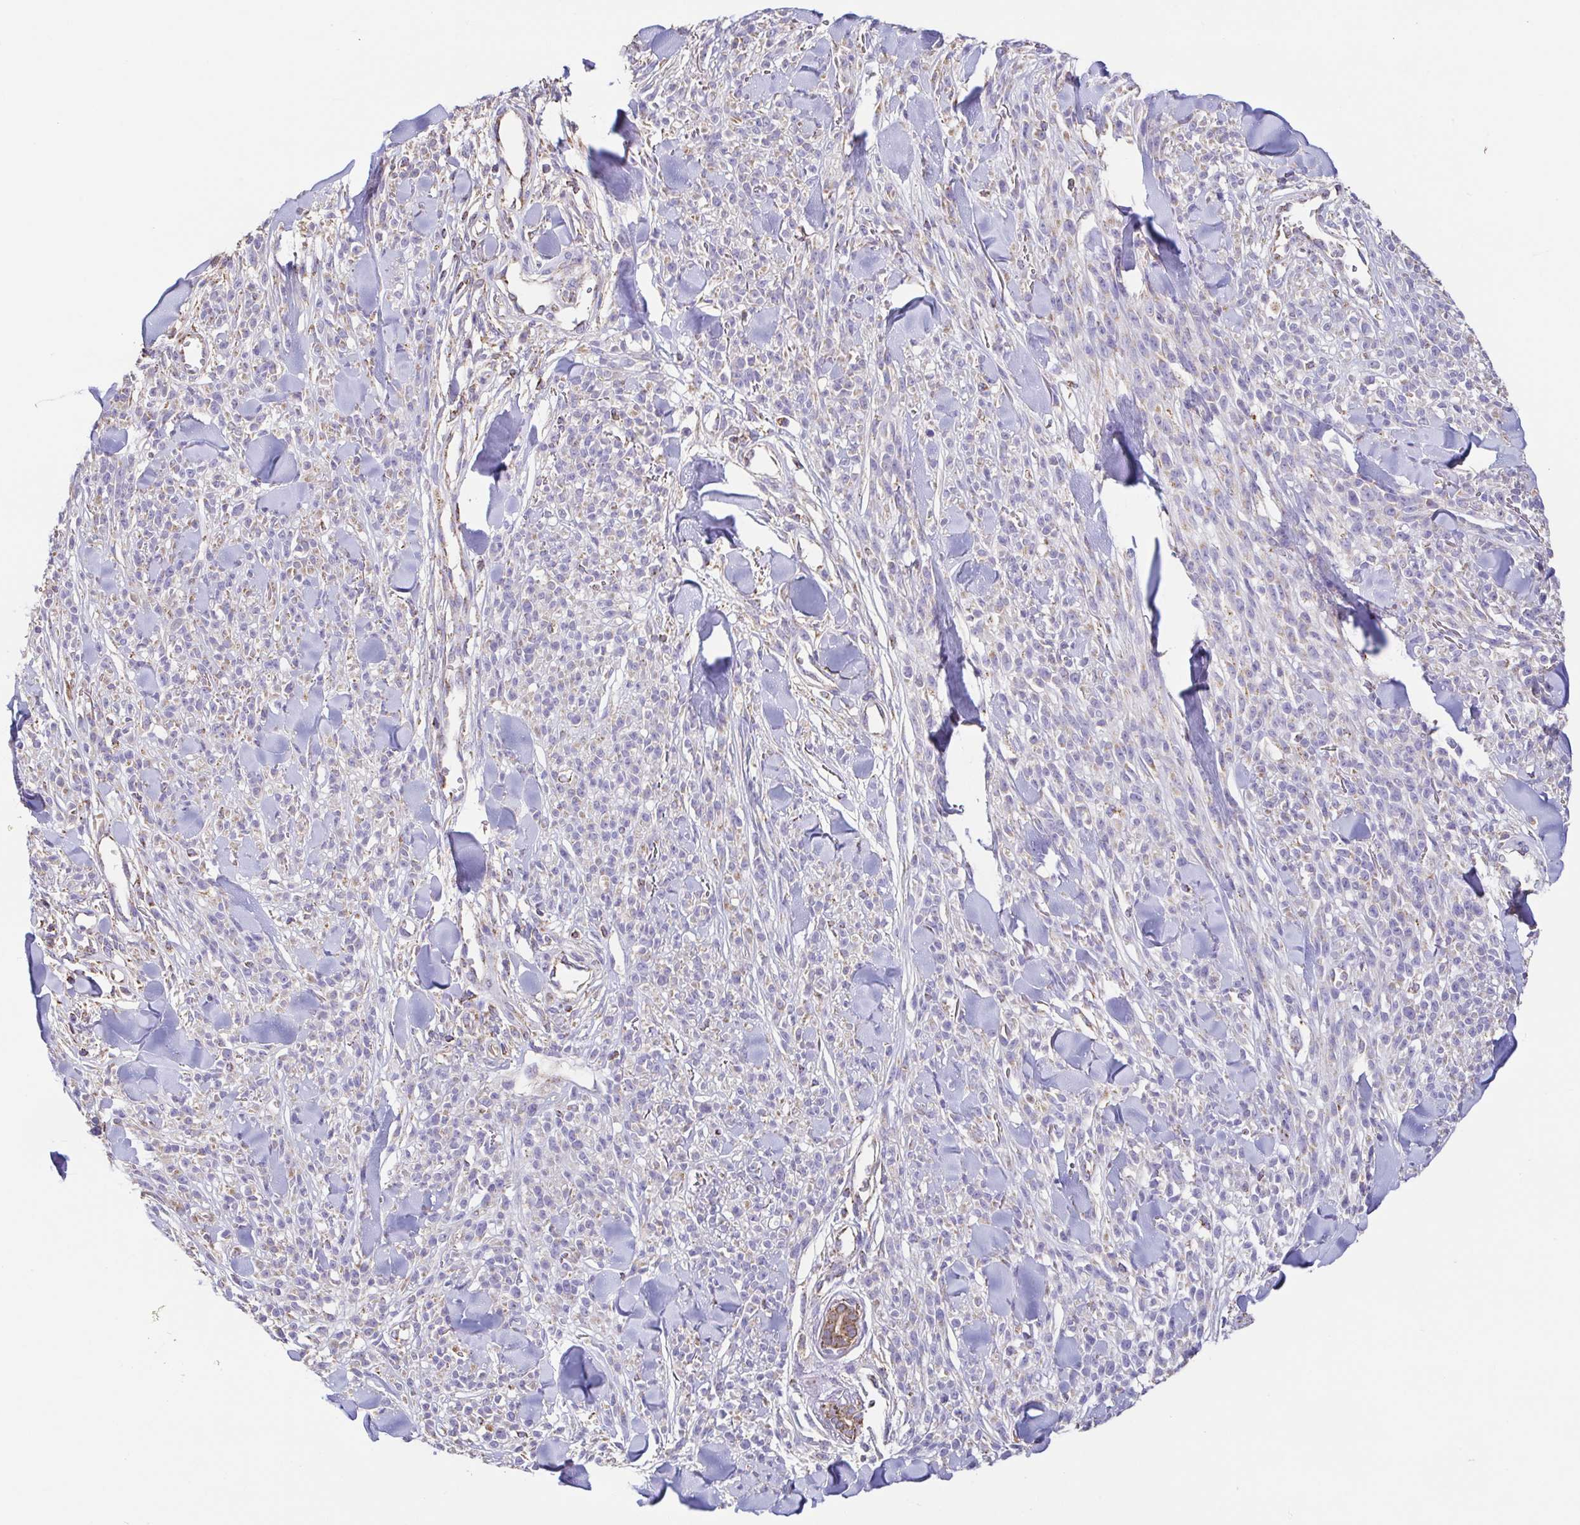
{"staining": {"intensity": "negative", "quantity": "none", "location": "none"}, "tissue": "melanoma", "cell_type": "Tumor cells", "image_type": "cancer", "snomed": [{"axis": "morphology", "description": "Malignant melanoma, NOS"}, {"axis": "topography", "description": "Skin"}, {"axis": "topography", "description": "Skin of trunk"}], "caption": "A high-resolution photomicrograph shows immunohistochemistry (IHC) staining of melanoma, which demonstrates no significant expression in tumor cells.", "gene": "GINM1", "patient": {"sex": "male", "age": 74}}